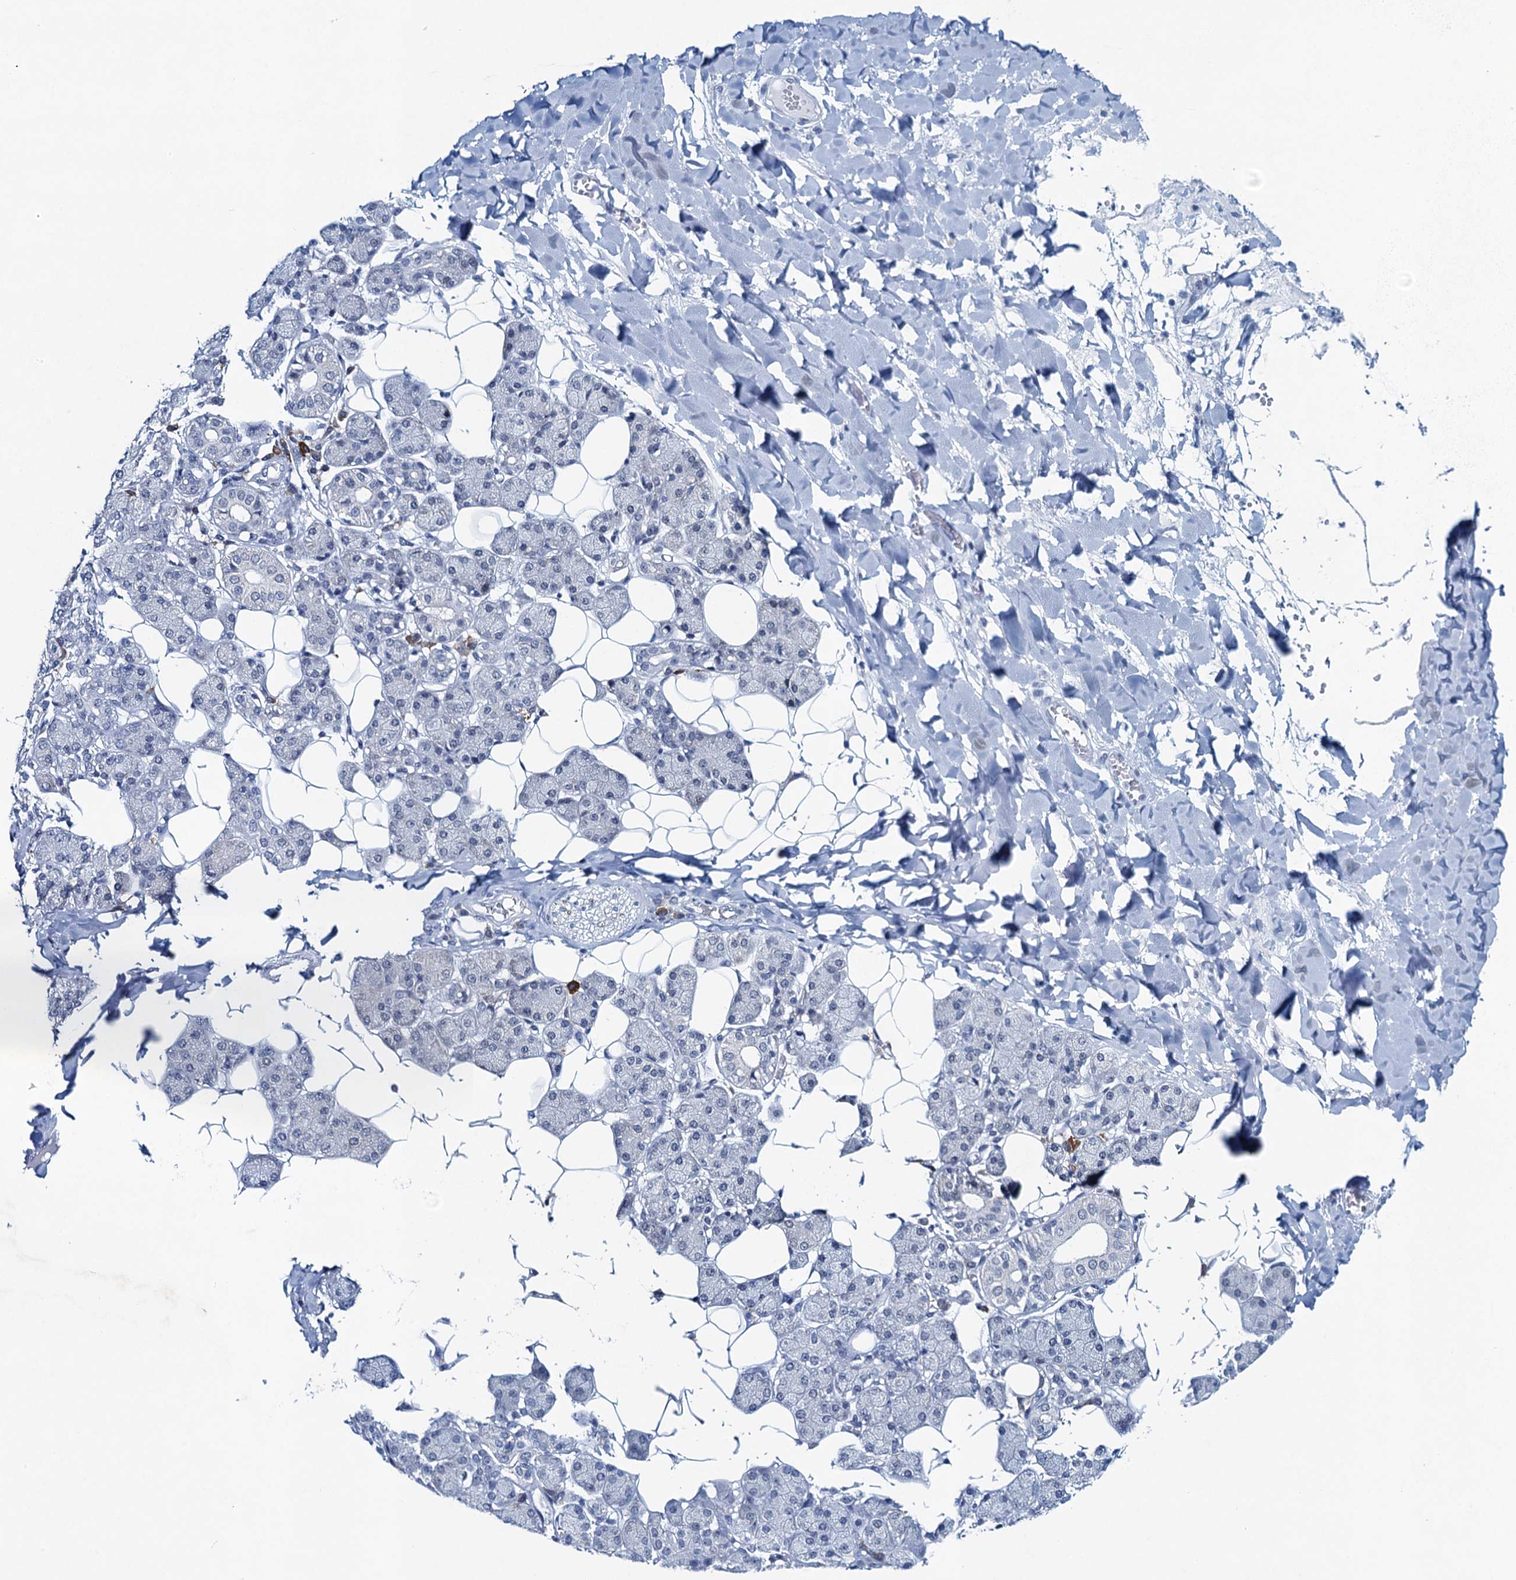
{"staining": {"intensity": "negative", "quantity": "none", "location": "none"}, "tissue": "salivary gland", "cell_type": "Glandular cells", "image_type": "normal", "snomed": [{"axis": "morphology", "description": "Normal tissue, NOS"}, {"axis": "topography", "description": "Salivary gland"}], "caption": "Glandular cells show no significant protein positivity in unremarkable salivary gland.", "gene": "ENSG00000230707", "patient": {"sex": "female", "age": 33}}